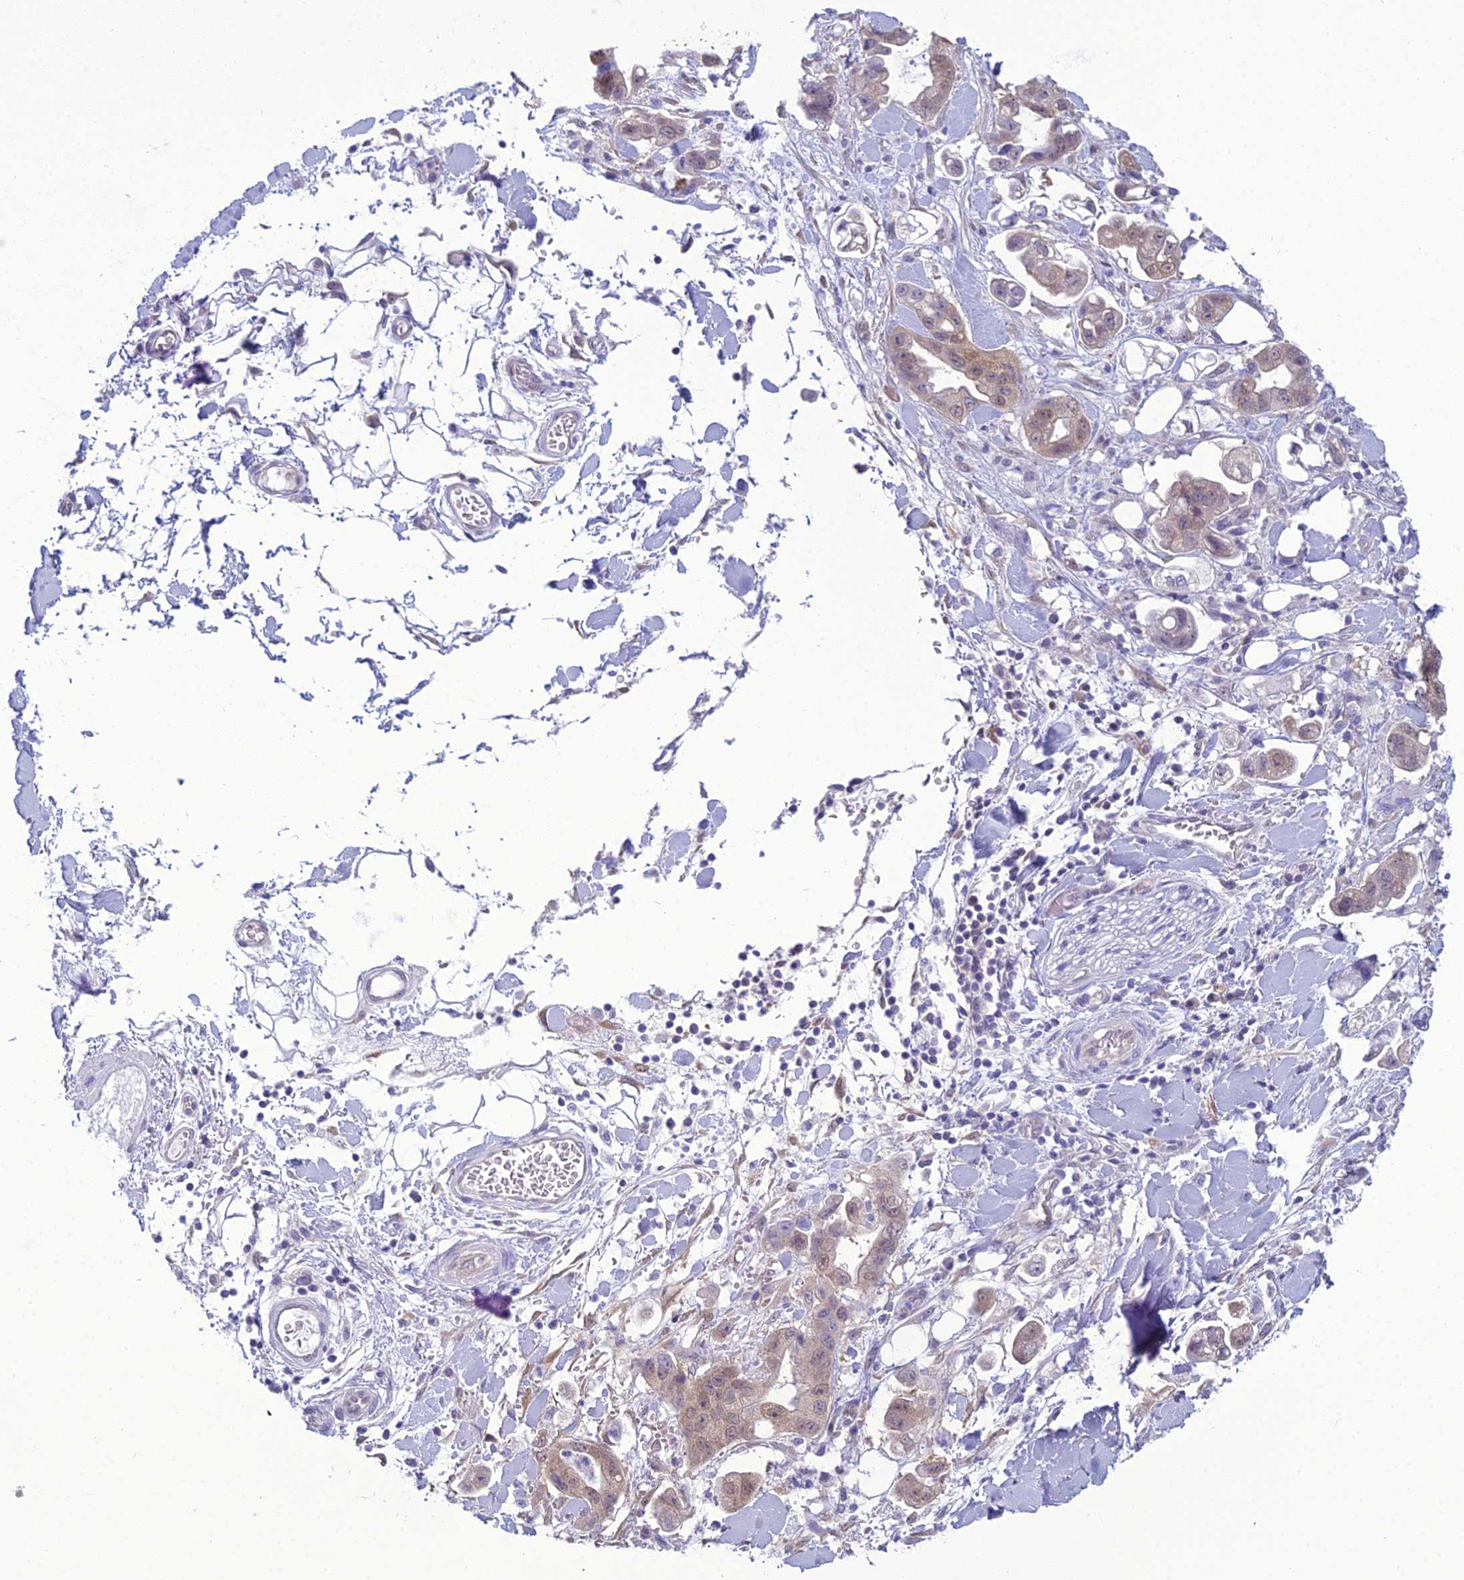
{"staining": {"intensity": "weak", "quantity": ">75%", "location": "cytoplasmic/membranous"}, "tissue": "stomach cancer", "cell_type": "Tumor cells", "image_type": "cancer", "snomed": [{"axis": "morphology", "description": "Adenocarcinoma, NOS"}, {"axis": "topography", "description": "Stomach"}], "caption": "An image of stomach adenocarcinoma stained for a protein reveals weak cytoplasmic/membranous brown staining in tumor cells.", "gene": "GNPNAT1", "patient": {"sex": "male", "age": 62}}